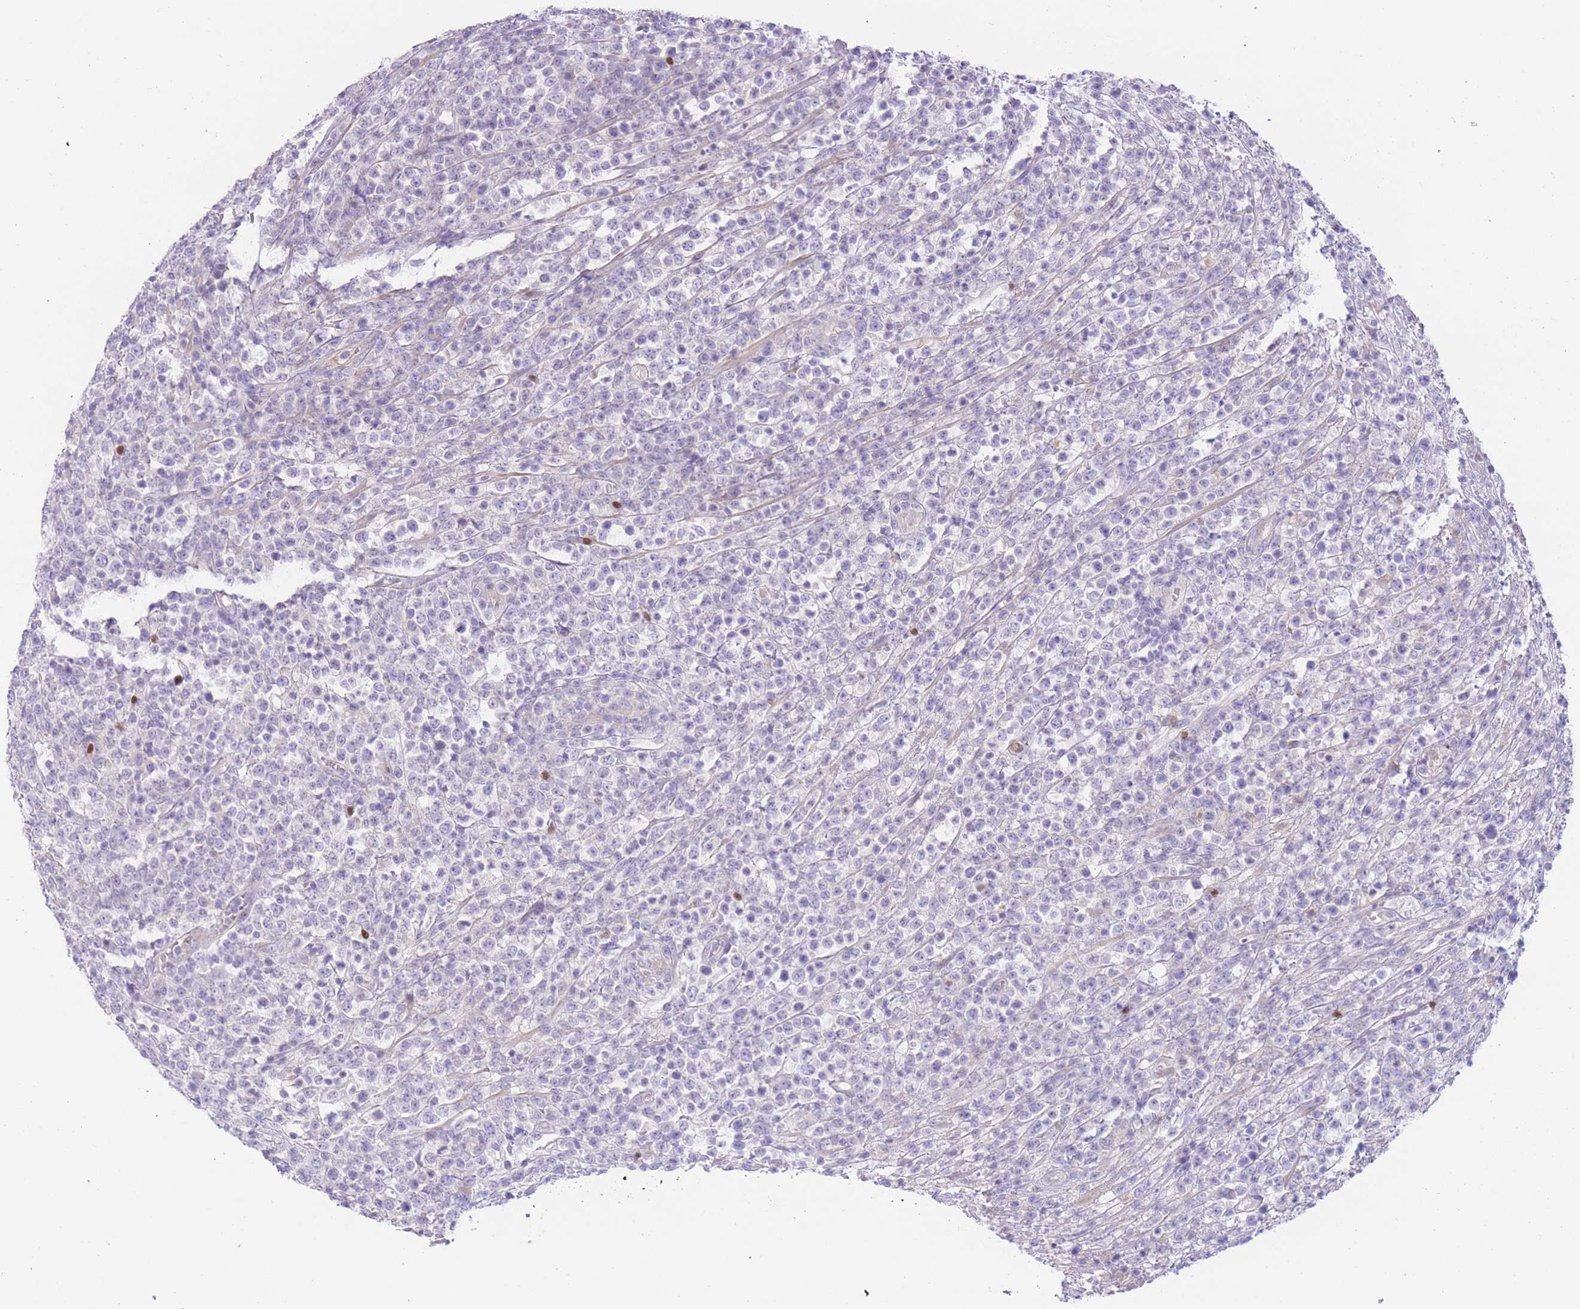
{"staining": {"intensity": "negative", "quantity": "none", "location": "none"}, "tissue": "lymphoma", "cell_type": "Tumor cells", "image_type": "cancer", "snomed": [{"axis": "morphology", "description": "Malignant lymphoma, non-Hodgkin's type, High grade"}, {"axis": "topography", "description": "Colon"}], "caption": "Protein analysis of malignant lymphoma, non-Hodgkin's type (high-grade) shows no significant staining in tumor cells. Nuclei are stained in blue.", "gene": "BHLHA15", "patient": {"sex": "female", "age": 53}}